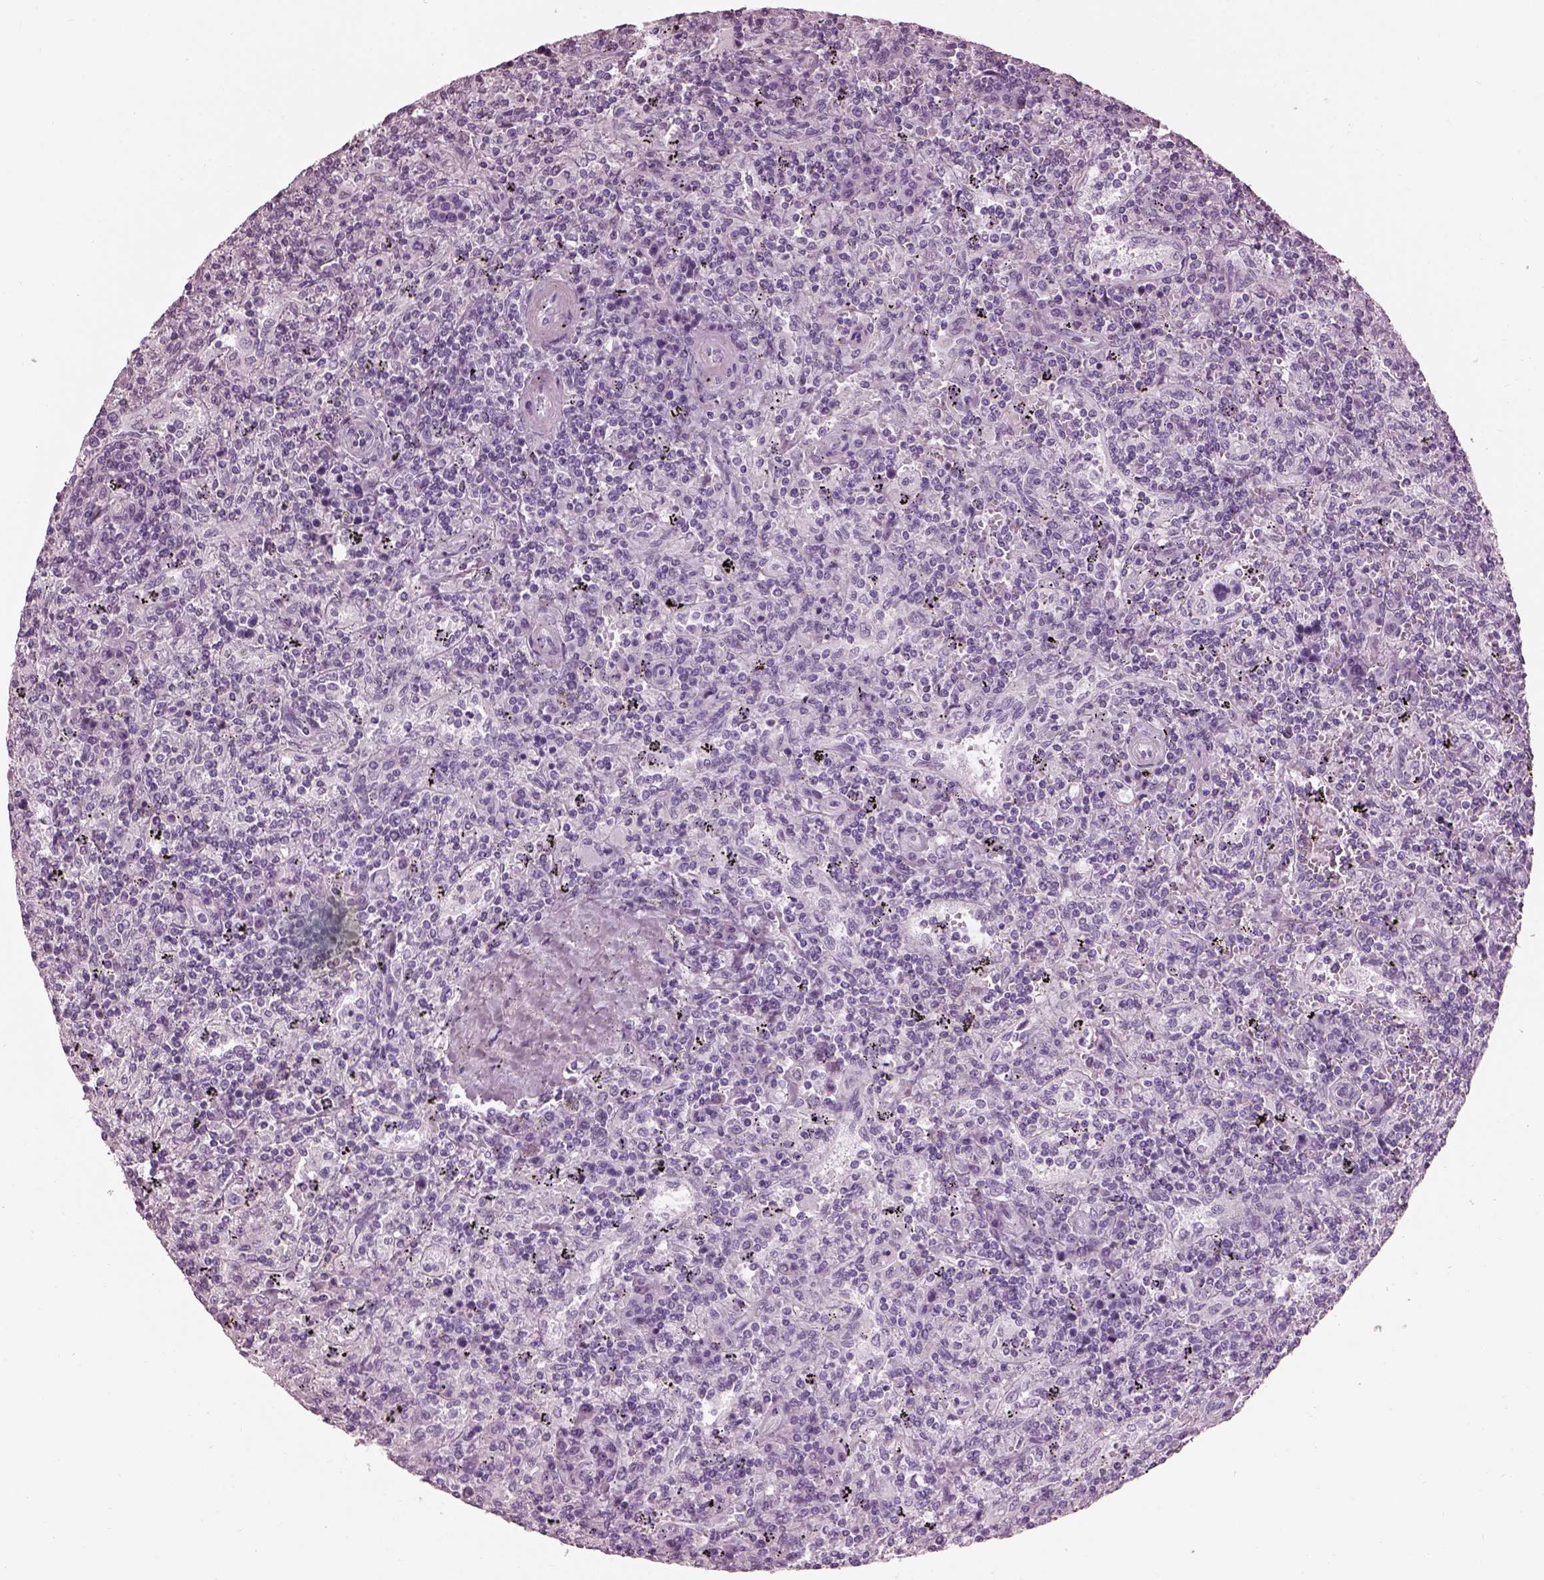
{"staining": {"intensity": "negative", "quantity": "none", "location": "none"}, "tissue": "lymphoma", "cell_type": "Tumor cells", "image_type": "cancer", "snomed": [{"axis": "morphology", "description": "Malignant lymphoma, non-Hodgkin's type, Low grade"}, {"axis": "topography", "description": "Spleen"}], "caption": "Immunohistochemical staining of human malignant lymphoma, non-Hodgkin's type (low-grade) demonstrates no significant positivity in tumor cells. Brightfield microscopy of immunohistochemistry (IHC) stained with DAB (brown) and hematoxylin (blue), captured at high magnification.", "gene": "TCHHL1", "patient": {"sex": "male", "age": 62}}